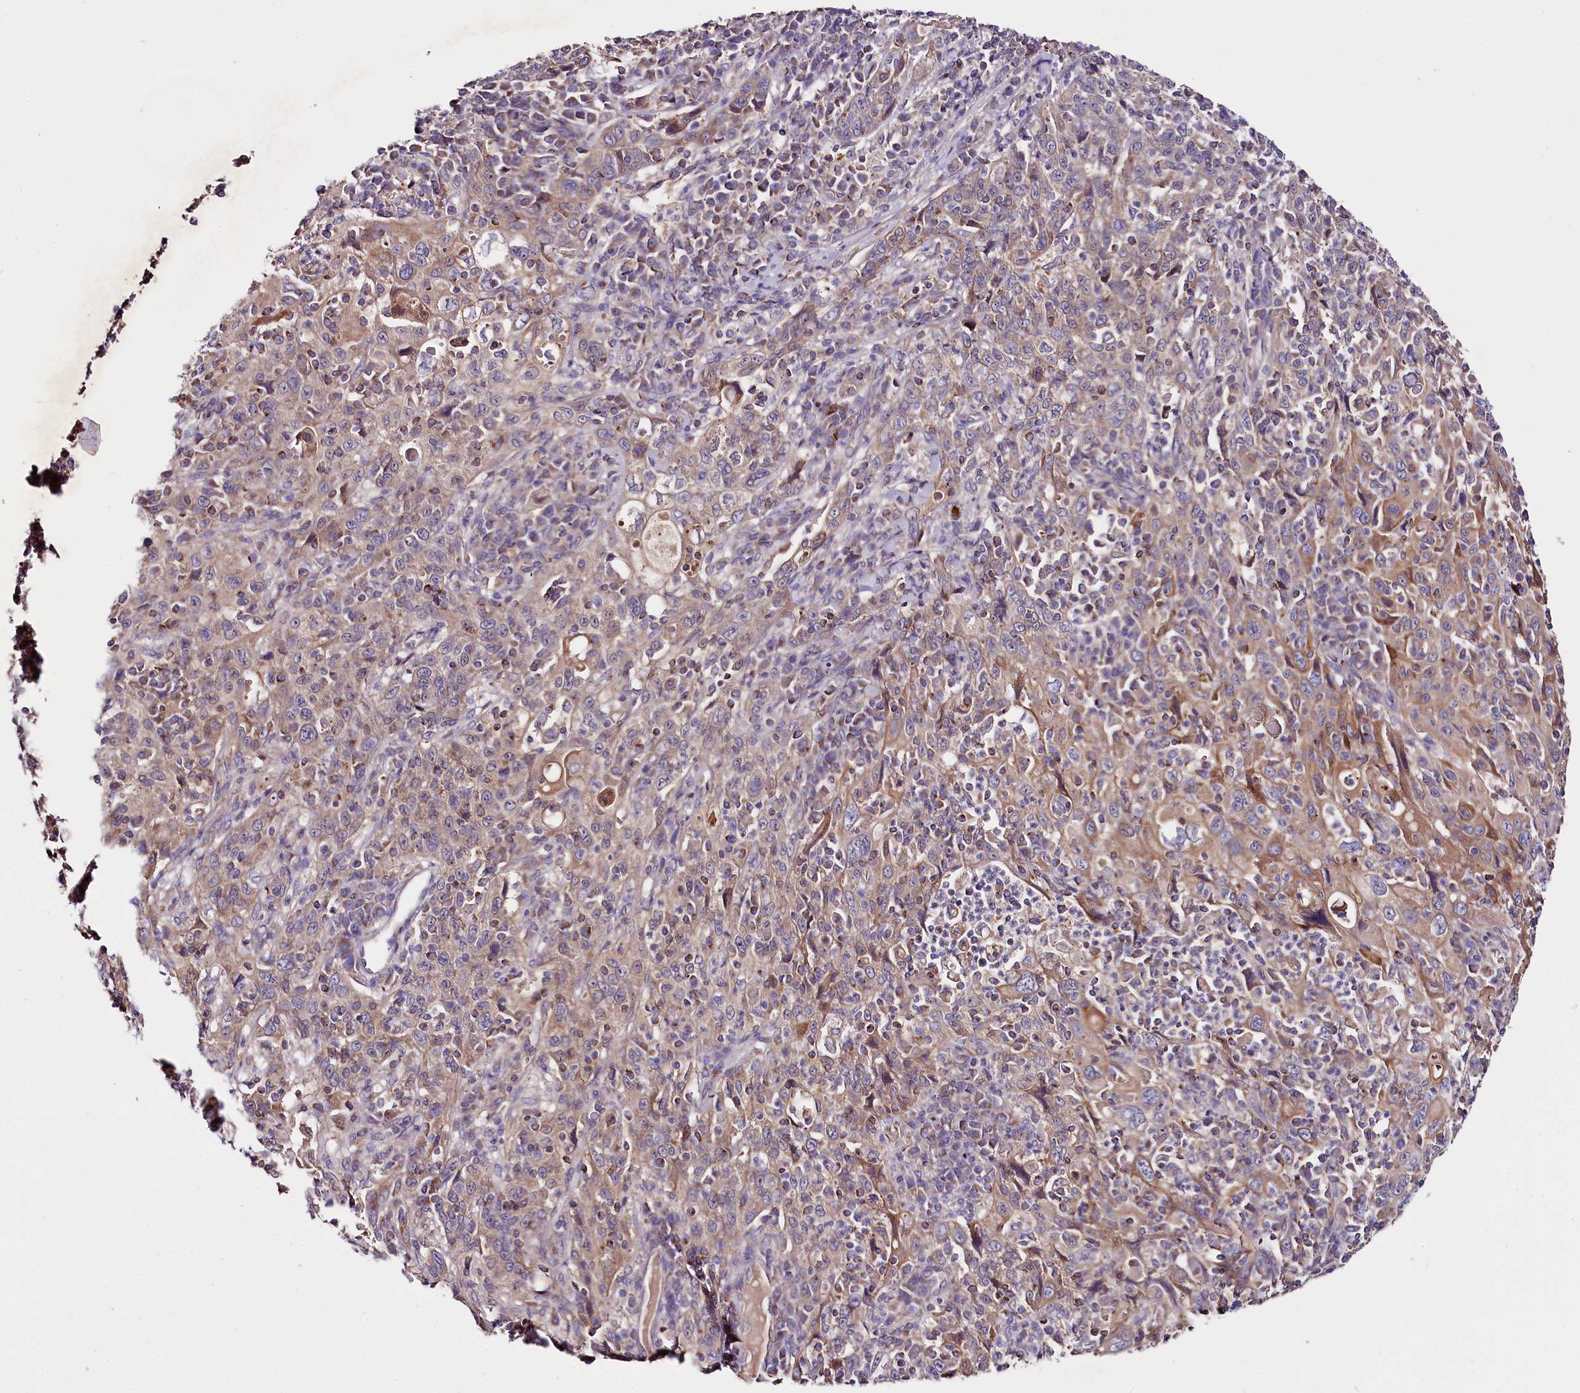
{"staining": {"intensity": "moderate", "quantity": "<25%", "location": "cytoplasmic/membranous"}, "tissue": "cervical cancer", "cell_type": "Tumor cells", "image_type": "cancer", "snomed": [{"axis": "morphology", "description": "Squamous cell carcinoma, NOS"}, {"axis": "topography", "description": "Cervix"}], "caption": "Tumor cells display low levels of moderate cytoplasmic/membranous expression in about <25% of cells in human squamous cell carcinoma (cervical).", "gene": "ZNF45", "patient": {"sex": "female", "age": 46}}